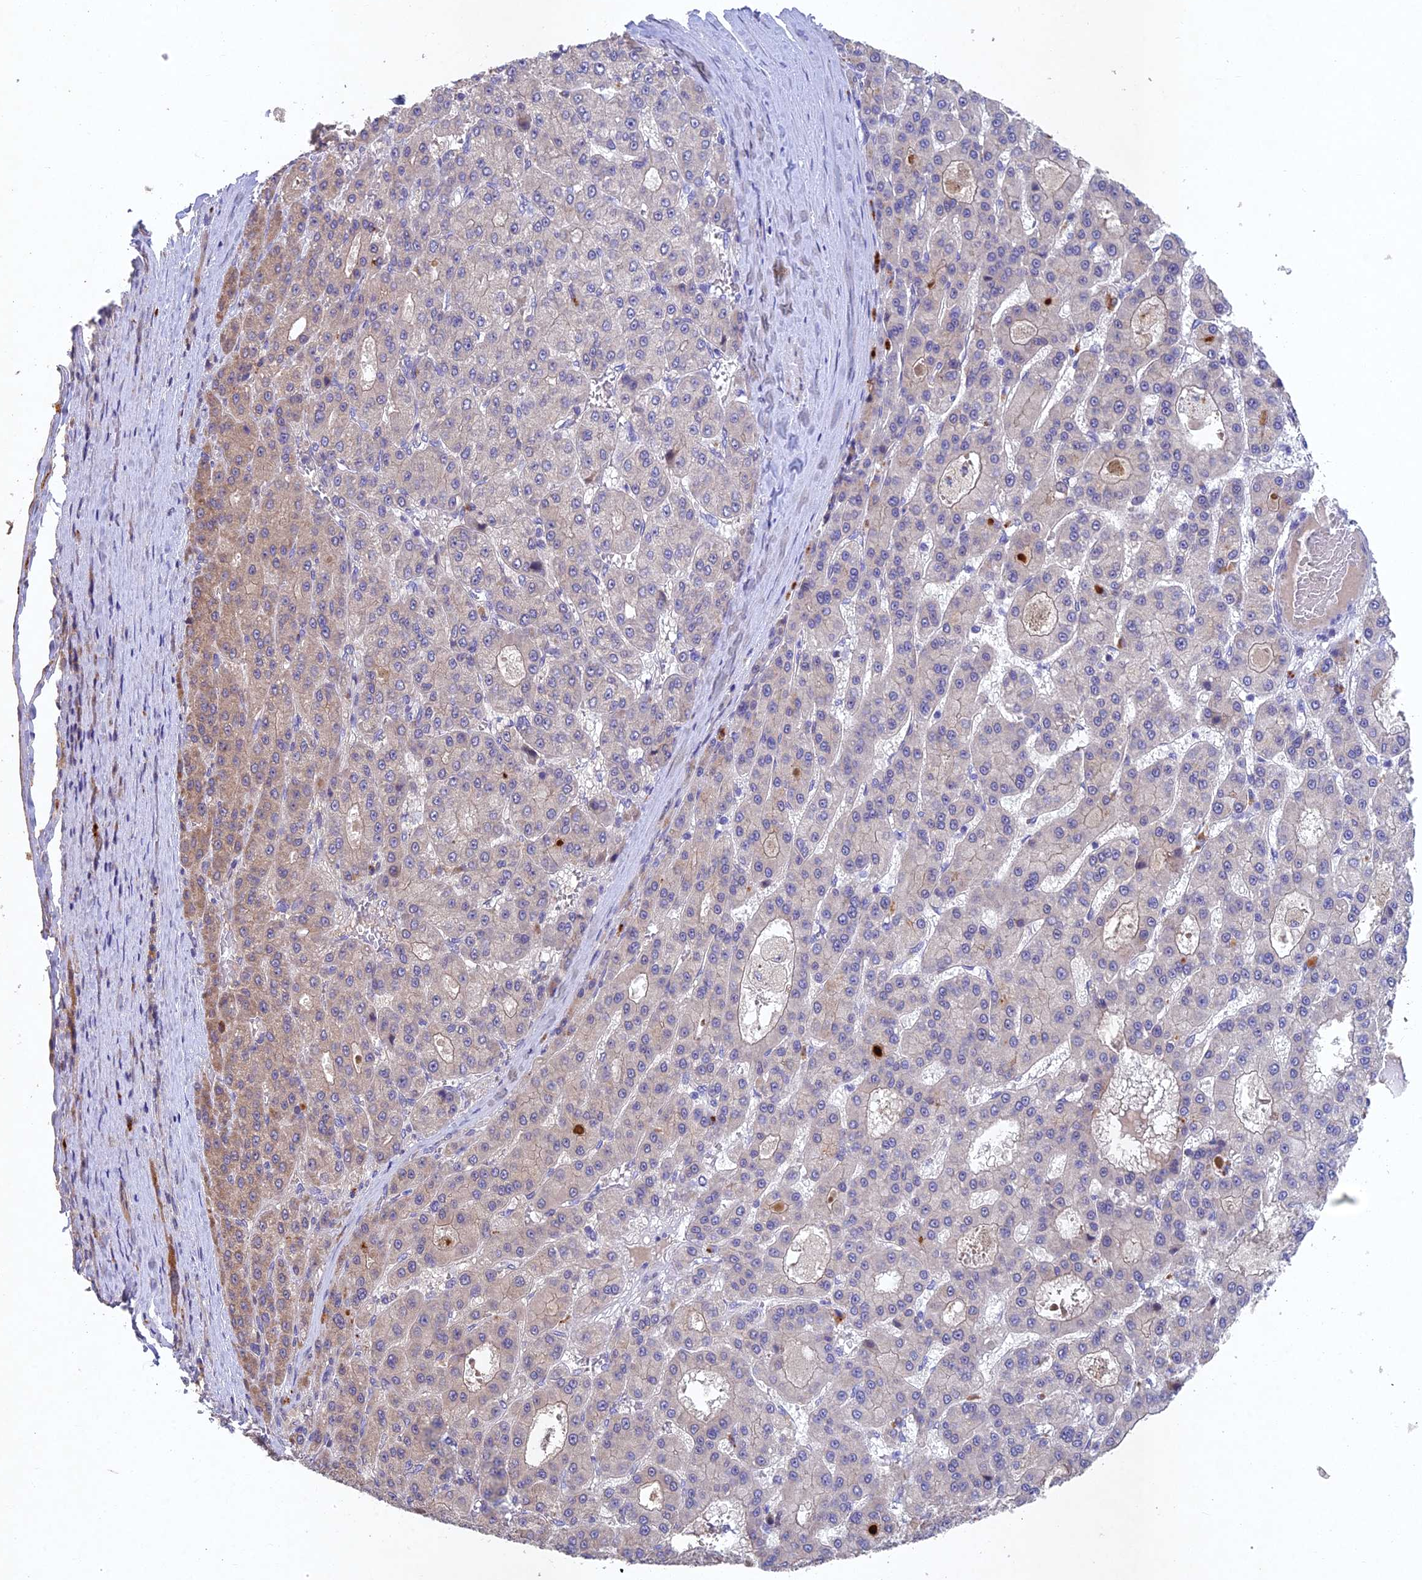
{"staining": {"intensity": "weak", "quantity": "<25%", "location": "cytoplasmic/membranous"}, "tissue": "liver cancer", "cell_type": "Tumor cells", "image_type": "cancer", "snomed": [{"axis": "morphology", "description": "Carcinoma, Hepatocellular, NOS"}, {"axis": "topography", "description": "Liver"}], "caption": "Micrograph shows no significant protein expression in tumor cells of hepatocellular carcinoma (liver).", "gene": "NSMCE1", "patient": {"sex": "male", "age": 70}}